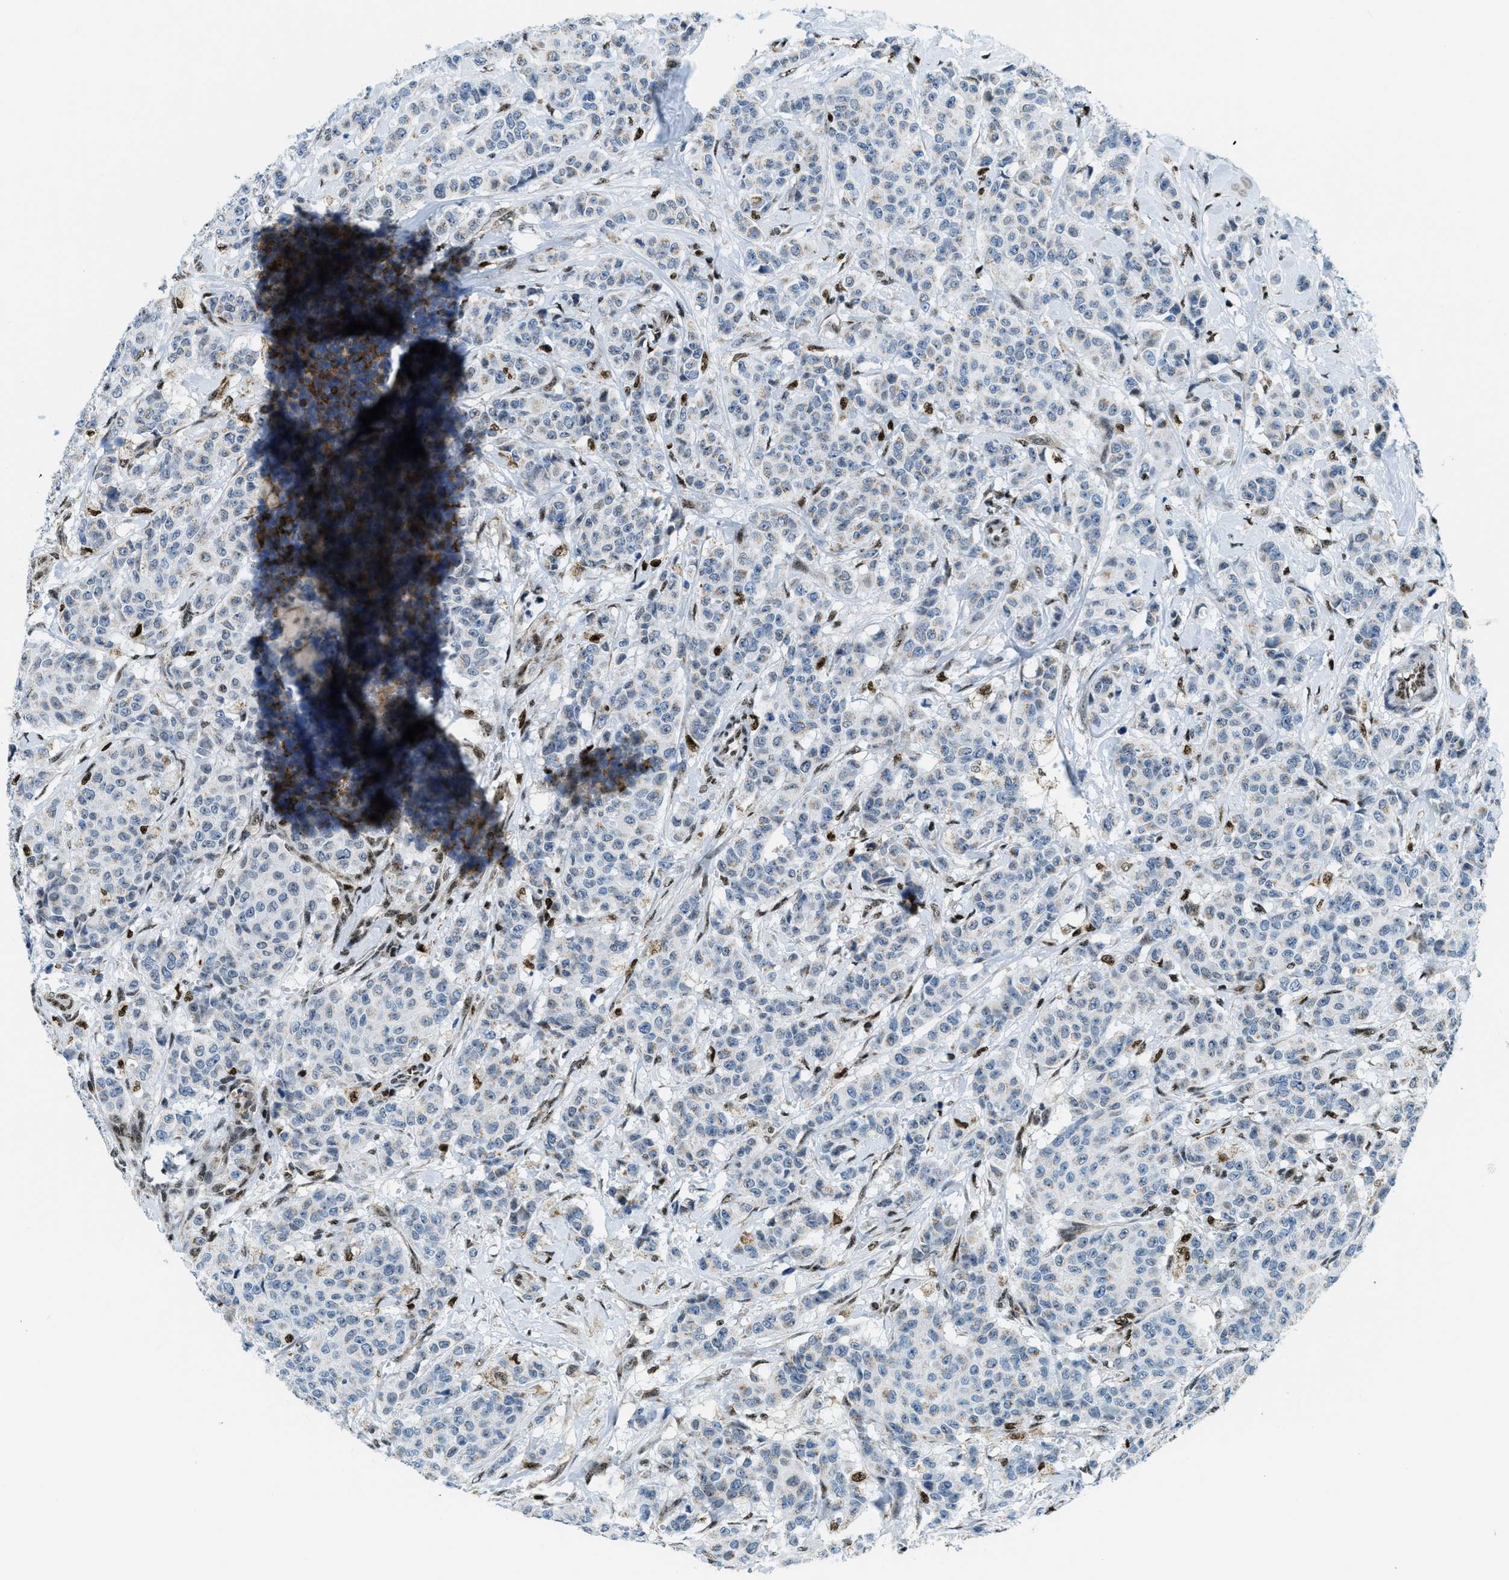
{"staining": {"intensity": "weak", "quantity": ">75%", "location": "cytoplasmic/membranous"}, "tissue": "breast cancer", "cell_type": "Tumor cells", "image_type": "cancer", "snomed": [{"axis": "morphology", "description": "Normal tissue, NOS"}, {"axis": "morphology", "description": "Duct carcinoma"}, {"axis": "topography", "description": "Breast"}], "caption": "High-magnification brightfield microscopy of breast cancer (intraductal carcinoma) stained with DAB (3,3'-diaminobenzidine) (brown) and counterstained with hematoxylin (blue). tumor cells exhibit weak cytoplasmic/membranous staining is seen in about>75% of cells. (IHC, brightfield microscopy, high magnification).", "gene": "SP100", "patient": {"sex": "female", "age": 40}}